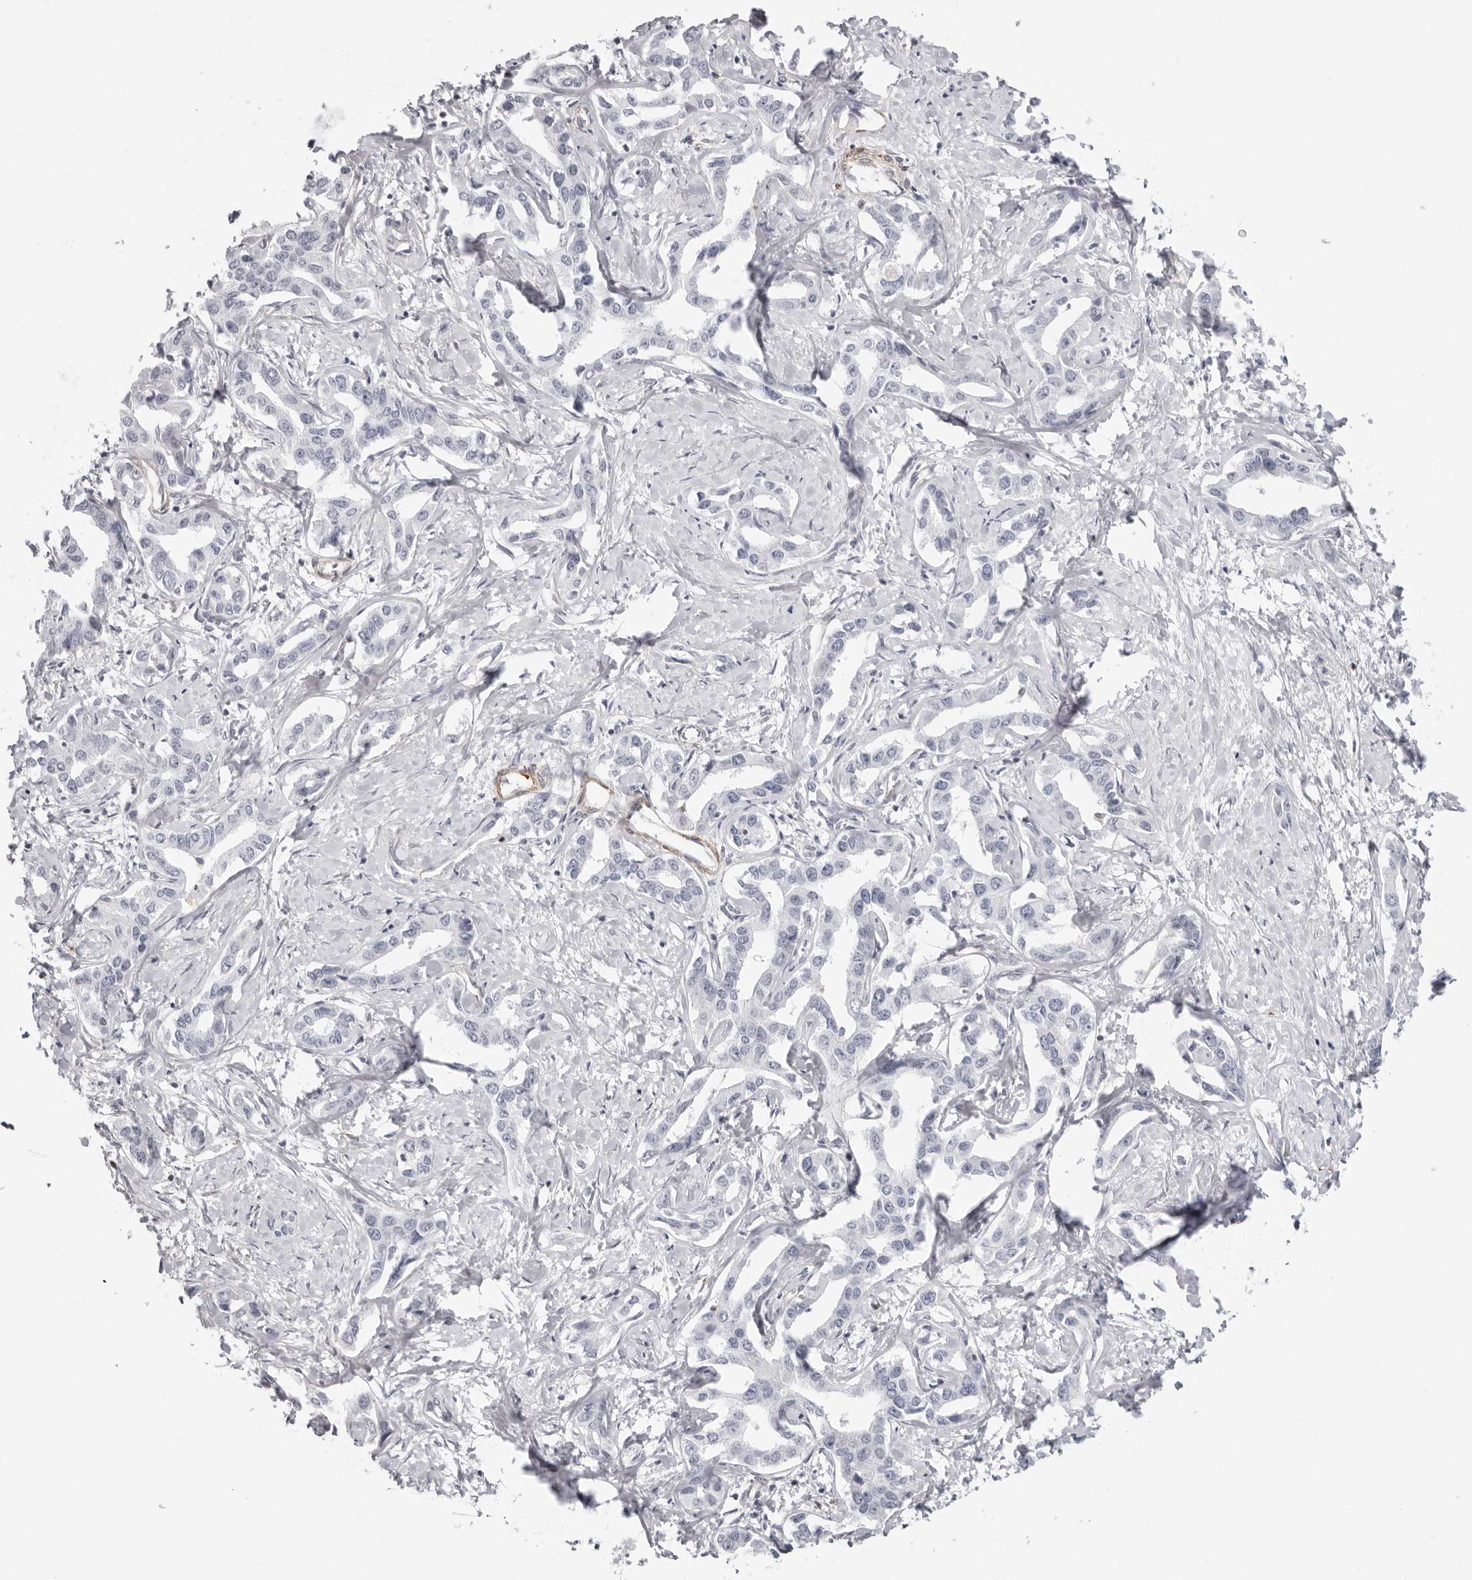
{"staining": {"intensity": "negative", "quantity": "none", "location": "none"}, "tissue": "liver cancer", "cell_type": "Tumor cells", "image_type": "cancer", "snomed": [{"axis": "morphology", "description": "Cholangiocarcinoma"}, {"axis": "topography", "description": "Liver"}], "caption": "A micrograph of liver cancer stained for a protein shows no brown staining in tumor cells. The staining was performed using DAB to visualize the protein expression in brown, while the nuclei were stained in blue with hematoxylin (Magnification: 20x).", "gene": "UNK", "patient": {"sex": "male", "age": 59}}